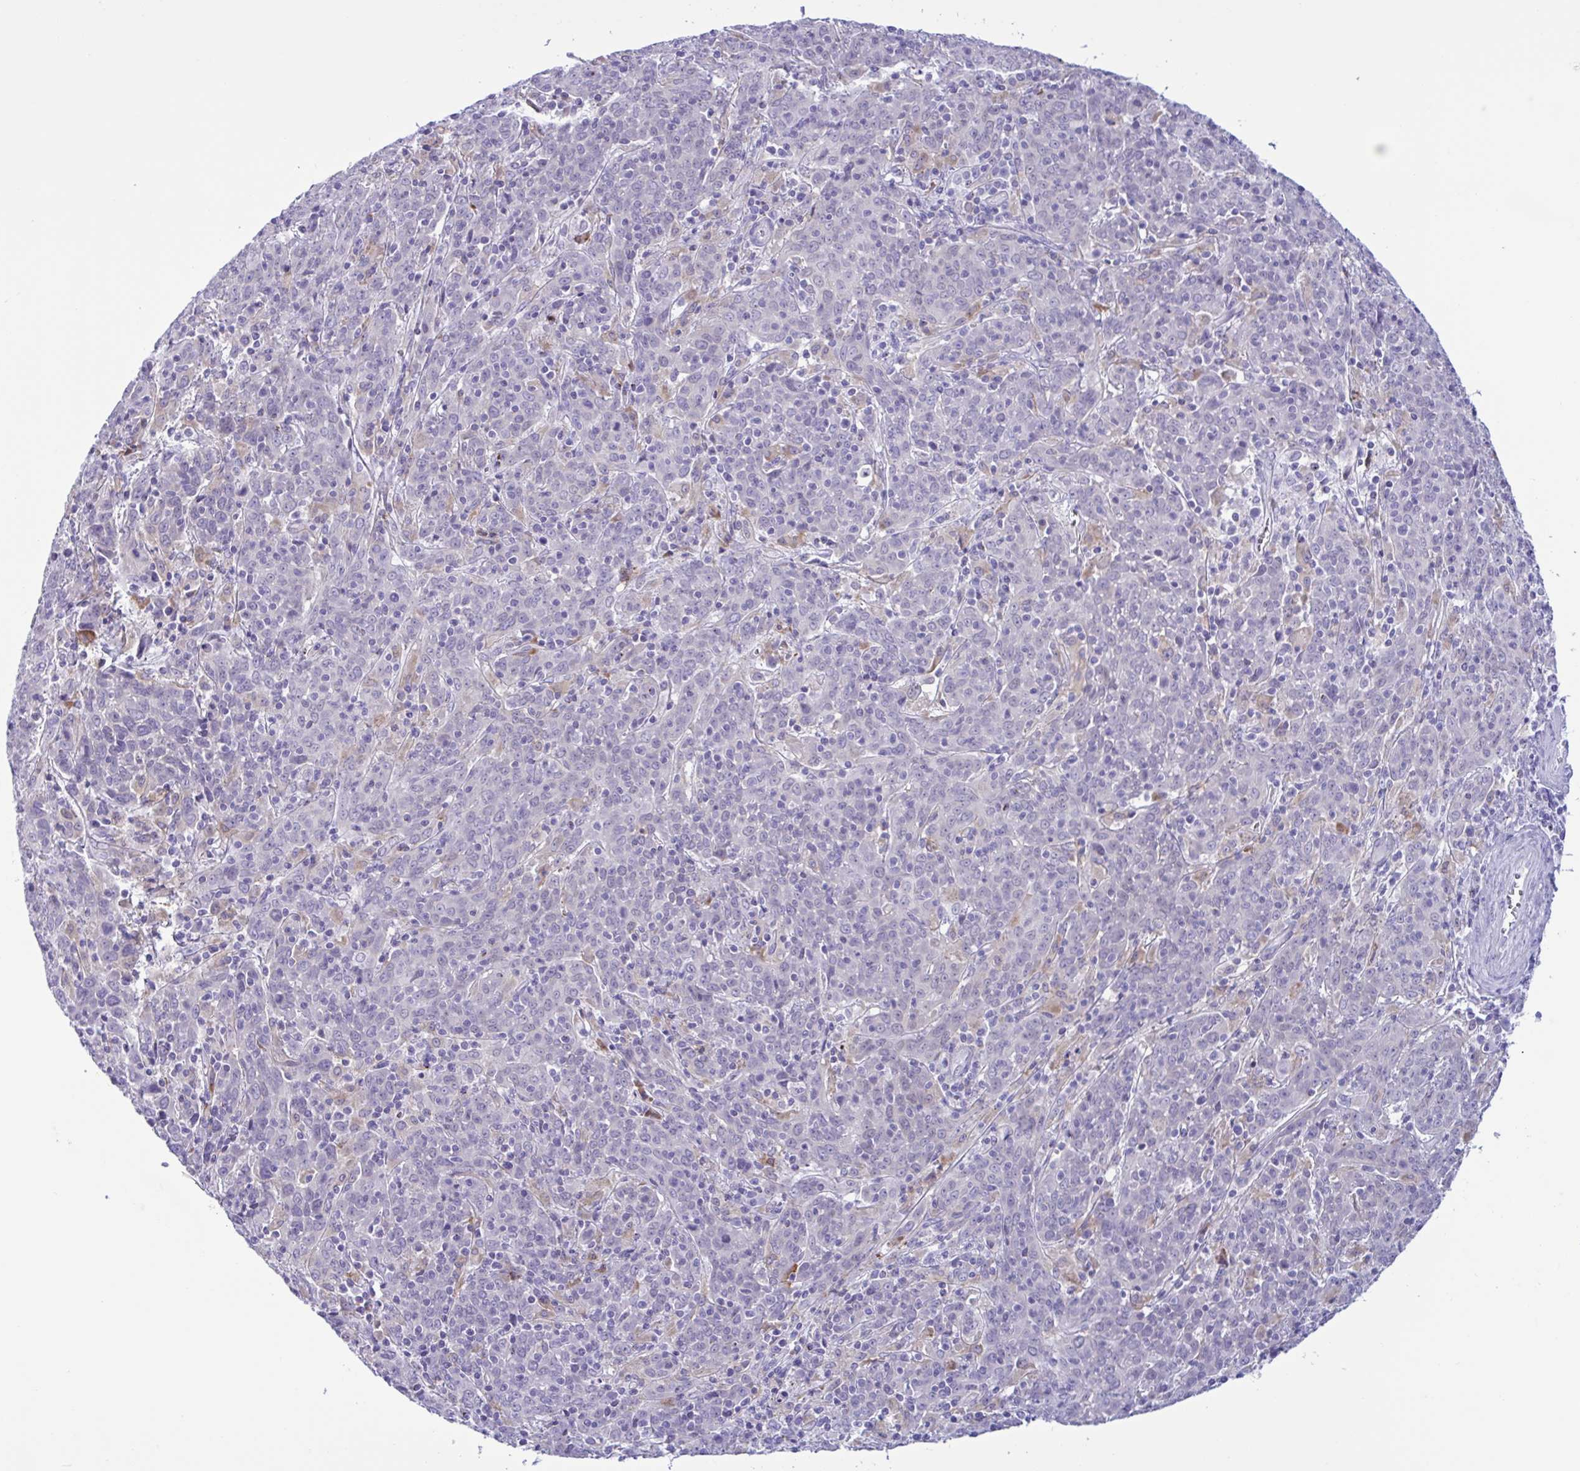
{"staining": {"intensity": "negative", "quantity": "none", "location": "none"}, "tissue": "cervical cancer", "cell_type": "Tumor cells", "image_type": "cancer", "snomed": [{"axis": "morphology", "description": "Squamous cell carcinoma, NOS"}, {"axis": "topography", "description": "Cervix"}], "caption": "A histopathology image of squamous cell carcinoma (cervical) stained for a protein reveals no brown staining in tumor cells.", "gene": "SREBF1", "patient": {"sex": "female", "age": 67}}